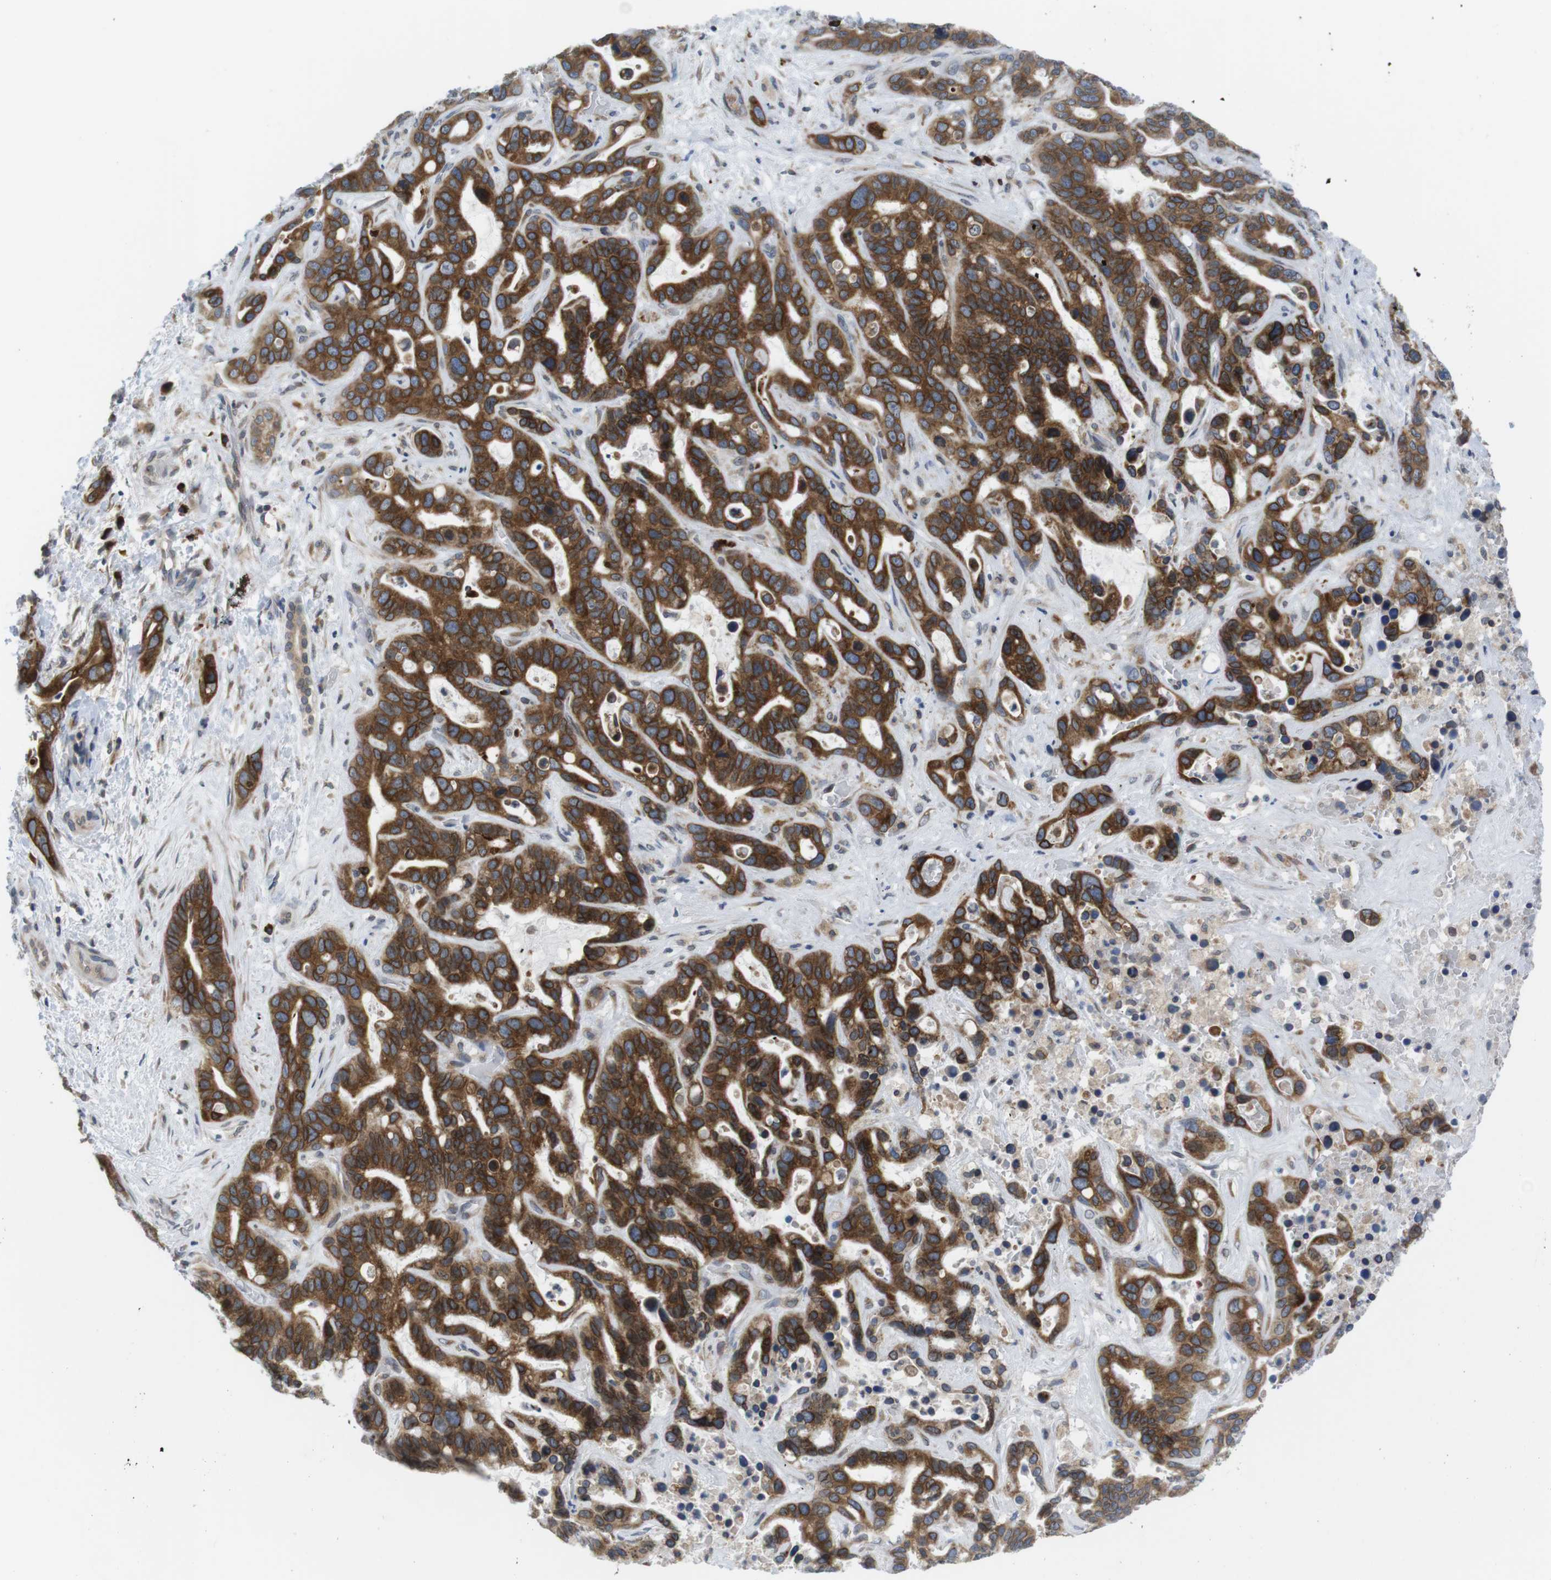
{"staining": {"intensity": "strong", "quantity": ">75%", "location": "cytoplasmic/membranous"}, "tissue": "liver cancer", "cell_type": "Tumor cells", "image_type": "cancer", "snomed": [{"axis": "morphology", "description": "Cholangiocarcinoma"}, {"axis": "topography", "description": "Liver"}], "caption": "Strong cytoplasmic/membranous protein staining is seen in about >75% of tumor cells in cholangiocarcinoma (liver). Nuclei are stained in blue.", "gene": "ERGIC3", "patient": {"sex": "female", "age": 65}}